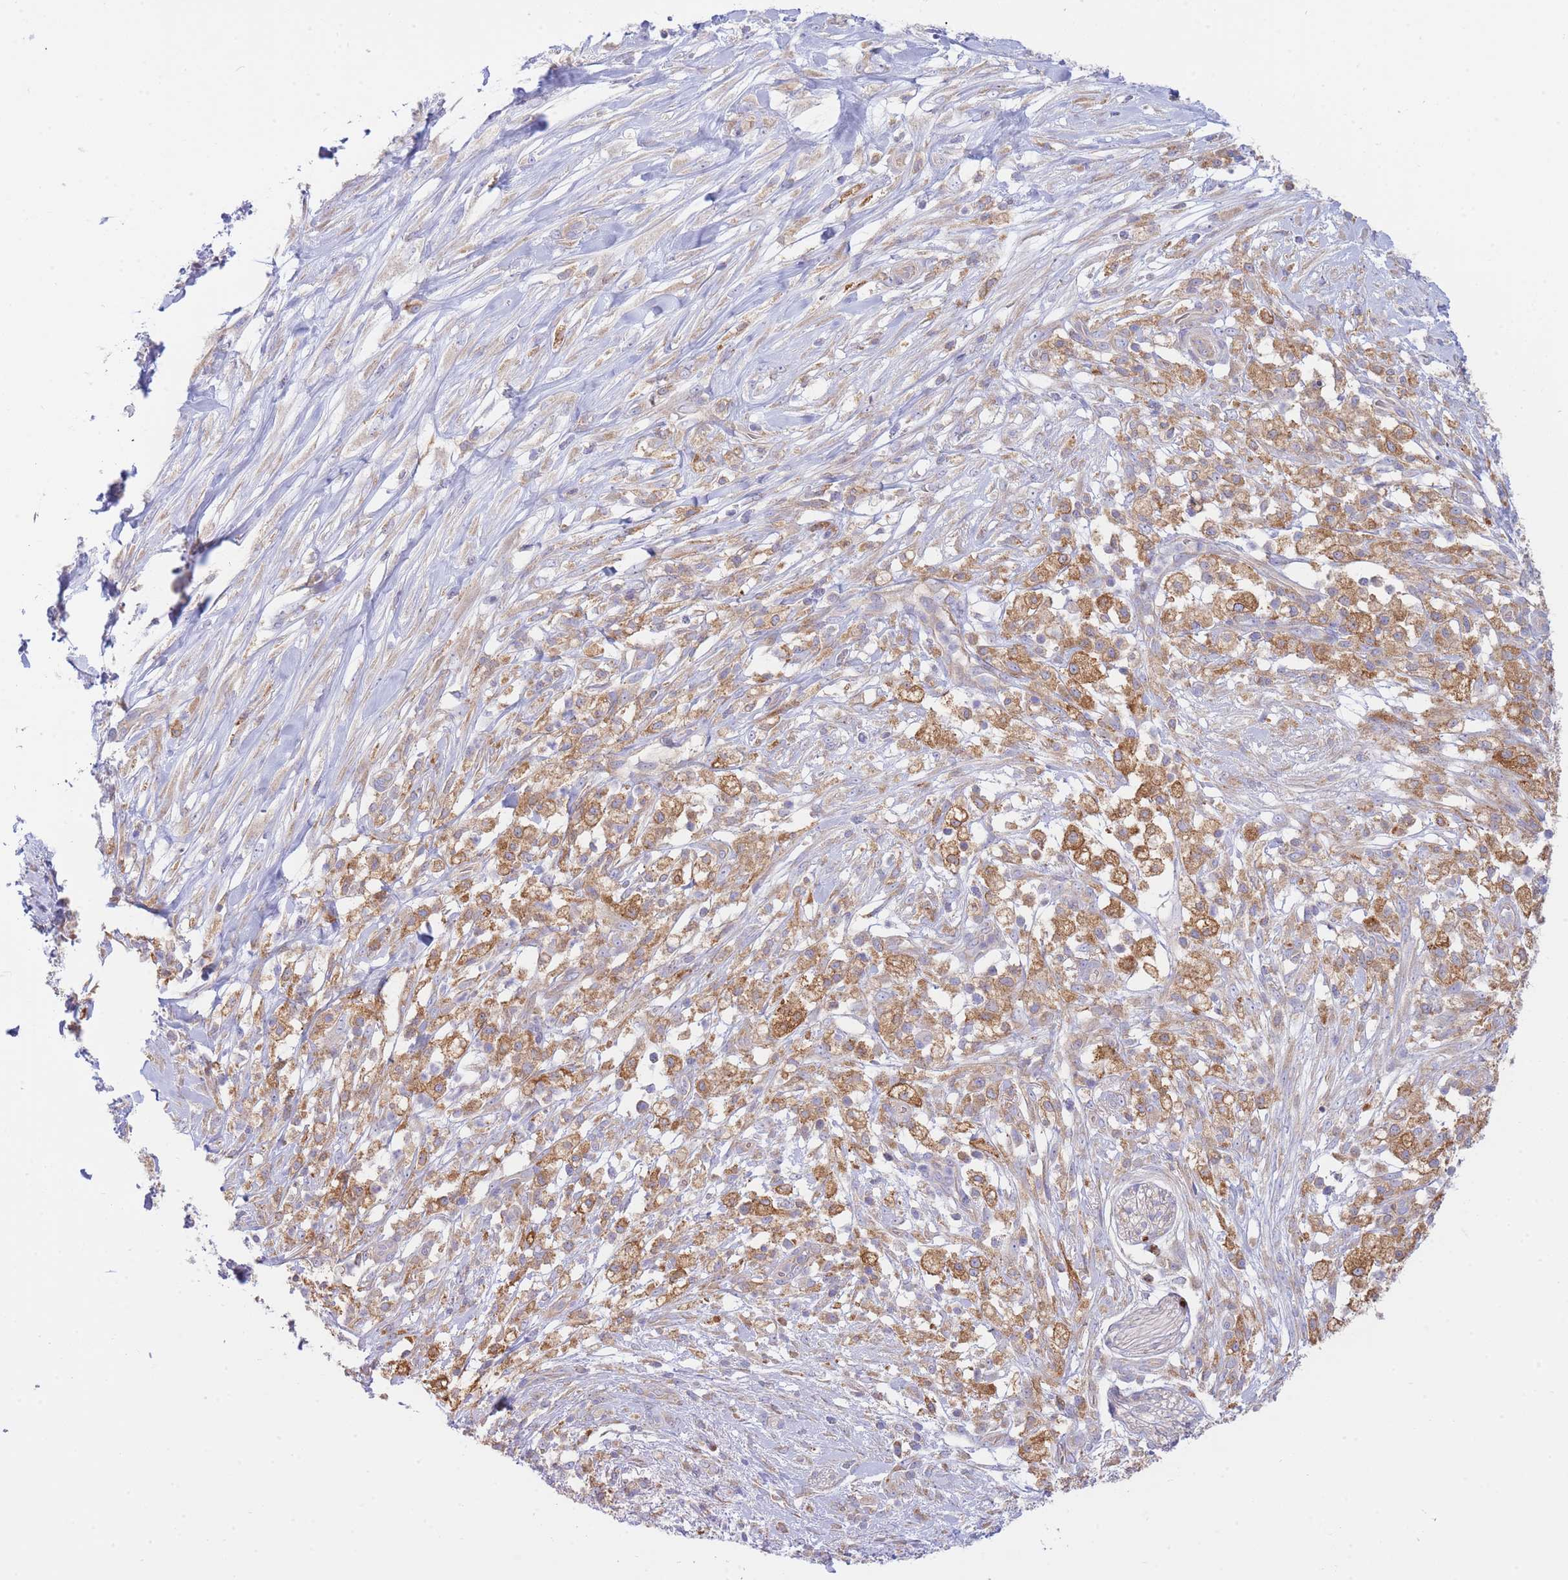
{"staining": {"intensity": "moderate", "quantity": ">75%", "location": "cytoplasmic/membranous"}, "tissue": "pancreatic cancer", "cell_type": "Tumor cells", "image_type": "cancer", "snomed": [{"axis": "morphology", "description": "Adenocarcinoma, NOS"}, {"axis": "topography", "description": "Pancreas"}], "caption": "Immunohistochemistry of human pancreatic cancer demonstrates medium levels of moderate cytoplasmic/membranous expression in about >75% of tumor cells.", "gene": "SH2B2", "patient": {"sex": "female", "age": 72}}